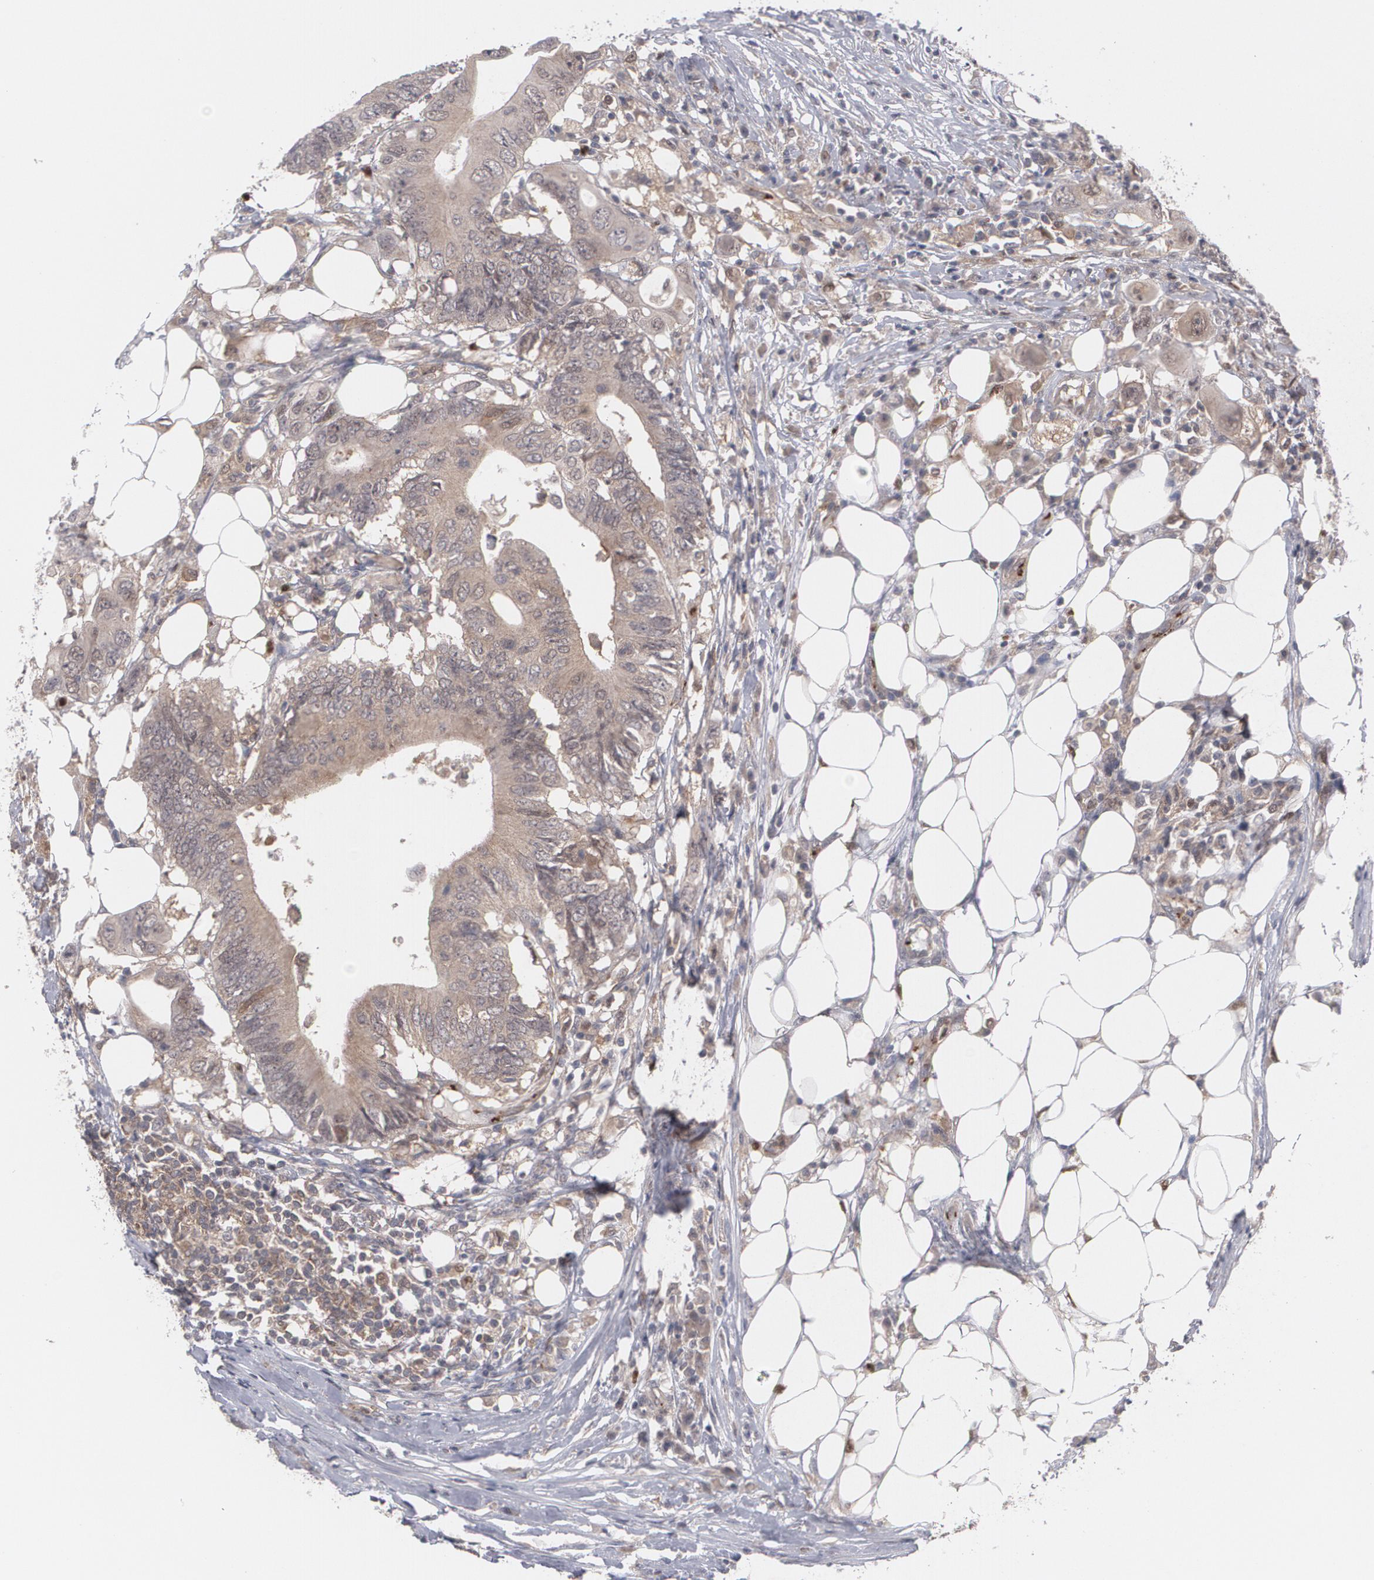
{"staining": {"intensity": "strong", "quantity": "<25%", "location": "cytoplasmic/membranous"}, "tissue": "colorectal cancer", "cell_type": "Tumor cells", "image_type": "cancer", "snomed": [{"axis": "morphology", "description": "Adenocarcinoma, NOS"}, {"axis": "topography", "description": "Colon"}], "caption": "Human colorectal cancer stained with a protein marker demonstrates strong staining in tumor cells.", "gene": "HTT", "patient": {"sex": "male", "age": 71}}